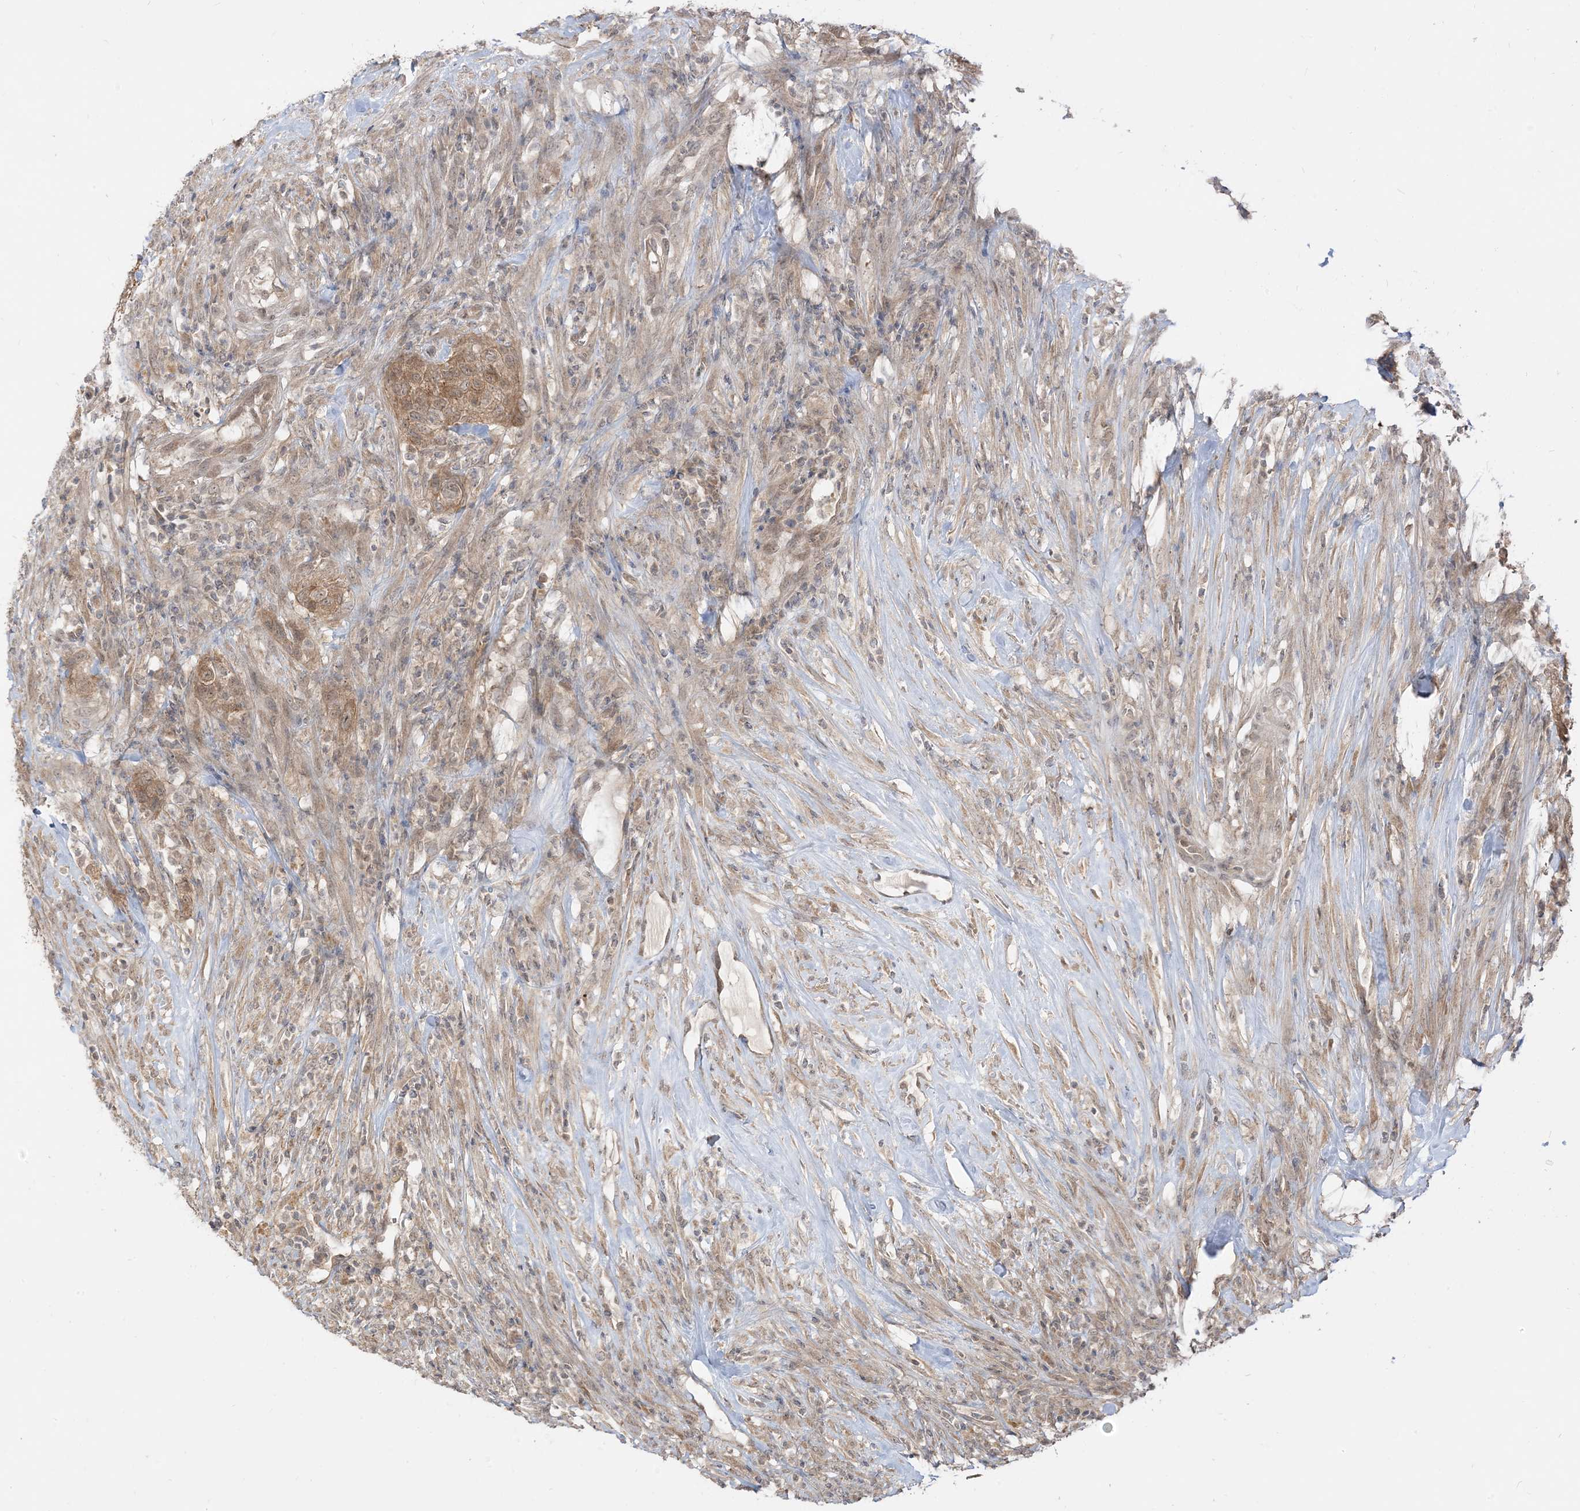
{"staining": {"intensity": "weak", "quantity": ">75%", "location": "cytoplasmic/membranous"}, "tissue": "urothelial cancer", "cell_type": "Tumor cells", "image_type": "cancer", "snomed": [{"axis": "morphology", "description": "Urothelial carcinoma, High grade"}, {"axis": "topography", "description": "Urinary bladder"}], "caption": "Human urothelial carcinoma (high-grade) stained for a protein (brown) exhibits weak cytoplasmic/membranous positive positivity in about >75% of tumor cells.", "gene": "TBCC", "patient": {"sex": "male", "age": 35}}